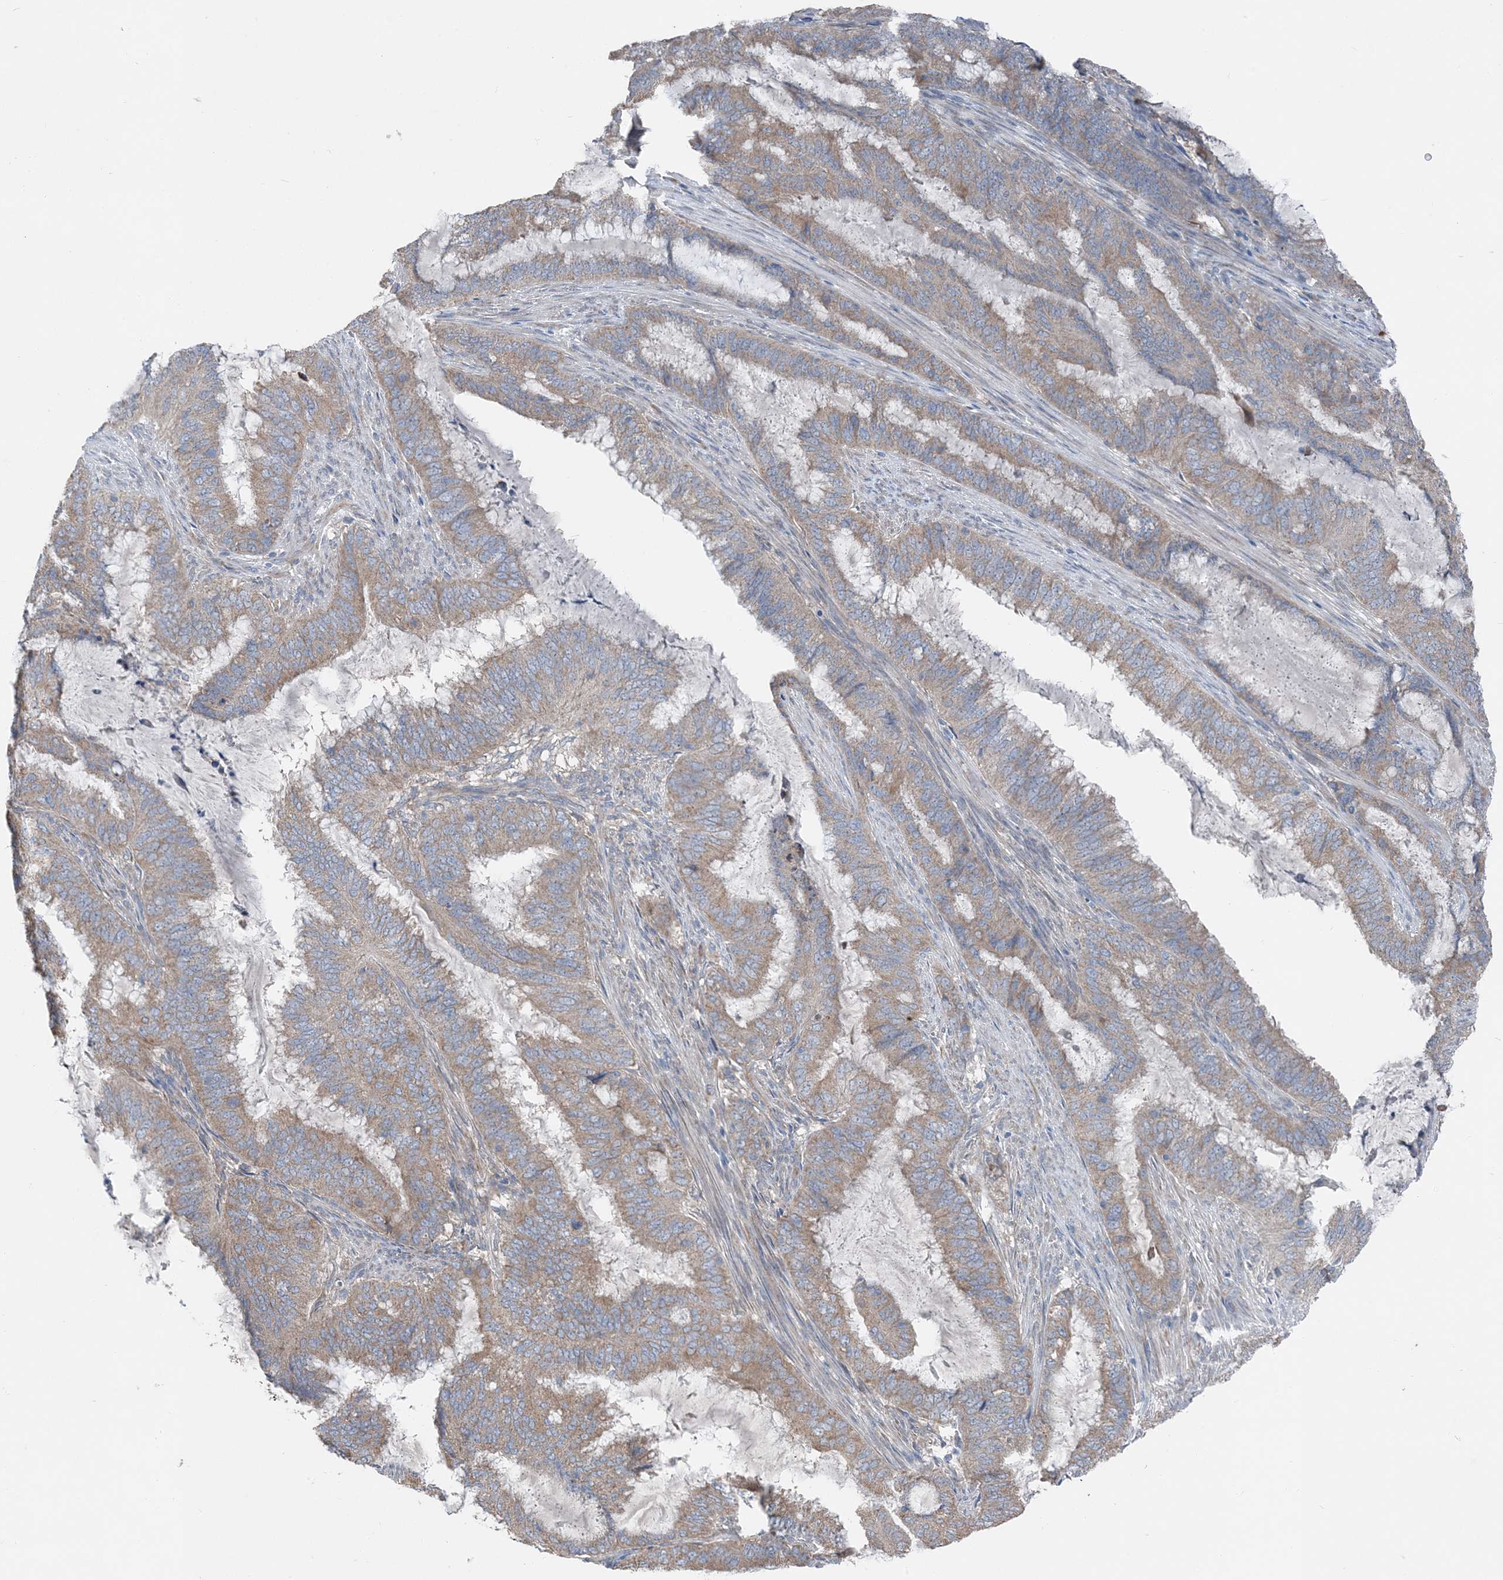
{"staining": {"intensity": "weak", "quantity": ">75%", "location": "cytoplasmic/membranous"}, "tissue": "endometrial cancer", "cell_type": "Tumor cells", "image_type": "cancer", "snomed": [{"axis": "morphology", "description": "Adenocarcinoma, NOS"}, {"axis": "topography", "description": "Endometrium"}], "caption": "Immunohistochemistry (IHC) (DAB) staining of human endometrial cancer (adenocarcinoma) exhibits weak cytoplasmic/membranous protein positivity in about >75% of tumor cells.", "gene": "DHX30", "patient": {"sex": "female", "age": 51}}